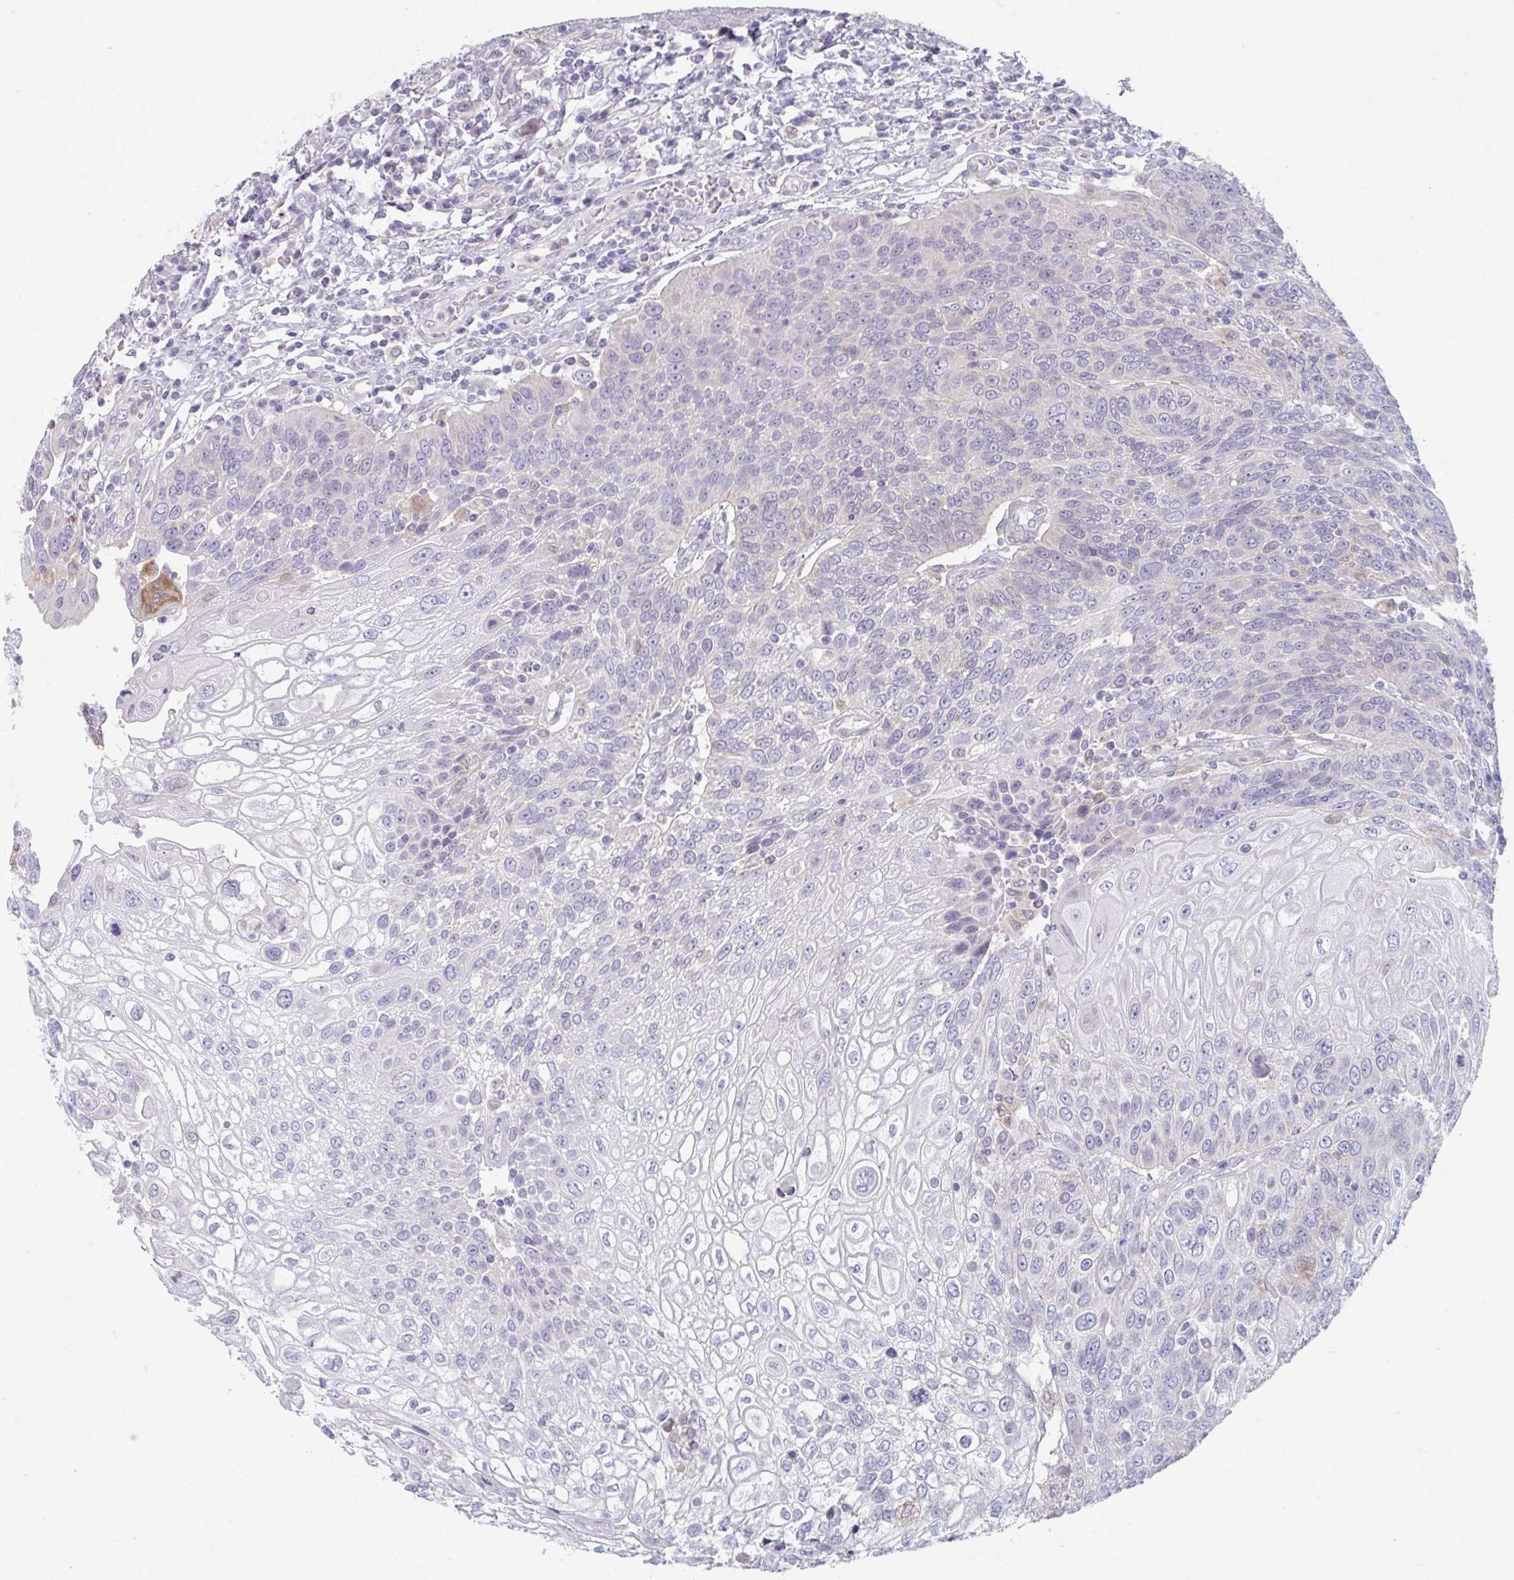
{"staining": {"intensity": "negative", "quantity": "none", "location": "none"}, "tissue": "urothelial cancer", "cell_type": "Tumor cells", "image_type": "cancer", "snomed": [{"axis": "morphology", "description": "Urothelial carcinoma, High grade"}, {"axis": "topography", "description": "Urinary bladder"}], "caption": "Tumor cells show no significant staining in urothelial cancer.", "gene": "PTPRD", "patient": {"sex": "female", "age": 70}}